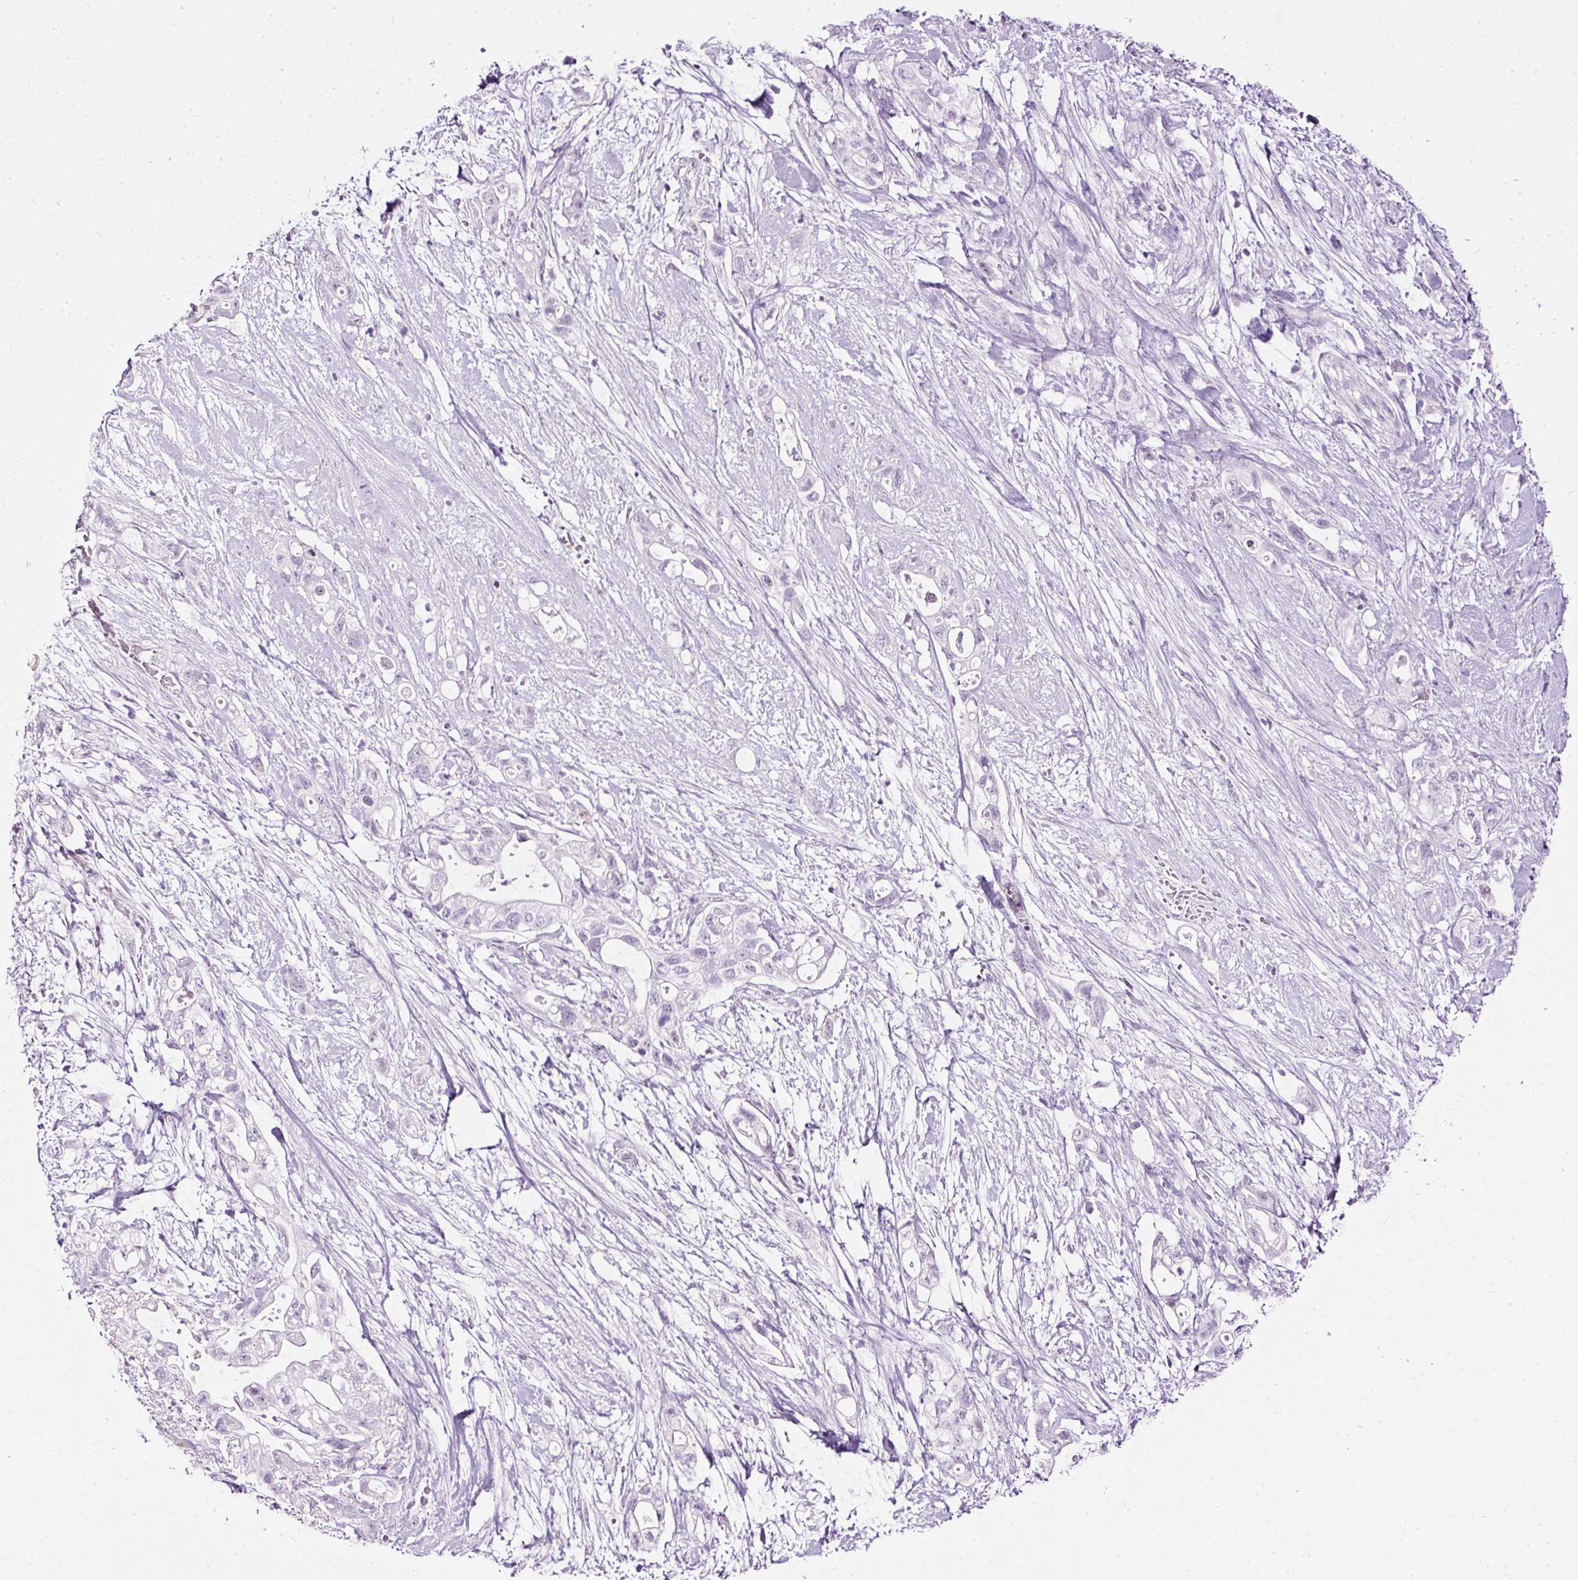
{"staining": {"intensity": "negative", "quantity": "none", "location": "none"}, "tissue": "pancreatic cancer", "cell_type": "Tumor cells", "image_type": "cancer", "snomed": [{"axis": "morphology", "description": "Adenocarcinoma, NOS"}, {"axis": "topography", "description": "Pancreas"}], "caption": "Tumor cells are negative for protein expression in human pancreatic adenocarcinoma.", "gene": "PDE6B", "patient": {"sex": "female", "age": 72}}